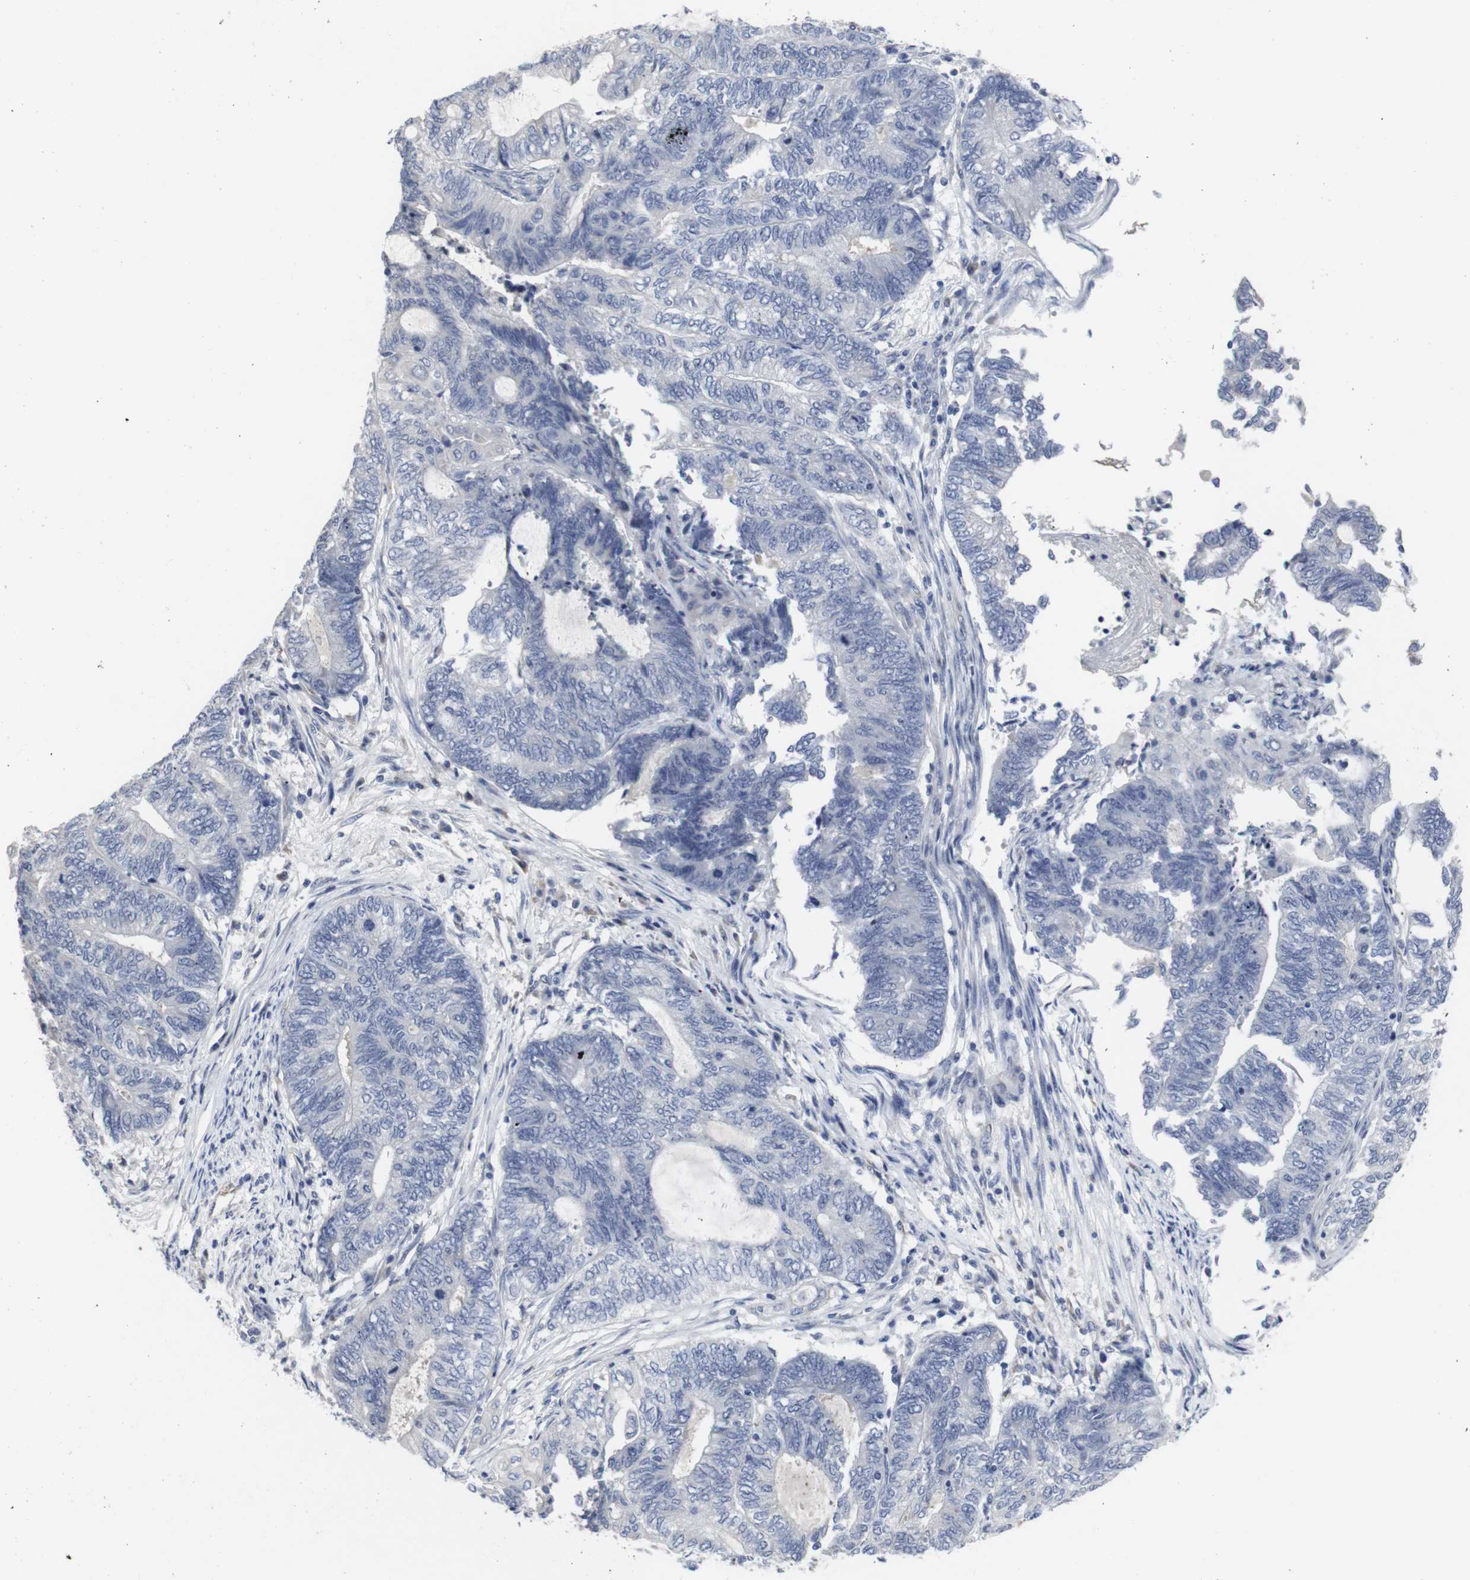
{"staining": {"intensity": "negative", "quantity": "none", "location": "none"}, "tissue": "endometrial cancer", "cell_type": "Tumor cells", "image_type": "cancer", "snomed": [{"axis": "morphology", "description": "Adenocarcinoma, NOS"}, {"axis": "topography", "description": "Uterus"}, {"axis": "topography", "description": "Endometrium"}], "caption": "Immunohistochemistry (IHC) image of endometrial adenocarcinoma stained for a protein (brown), which reveals no staining in tumor cells.", "gene": "SNCG", "patient": {"sex": "female", "age": 70}}